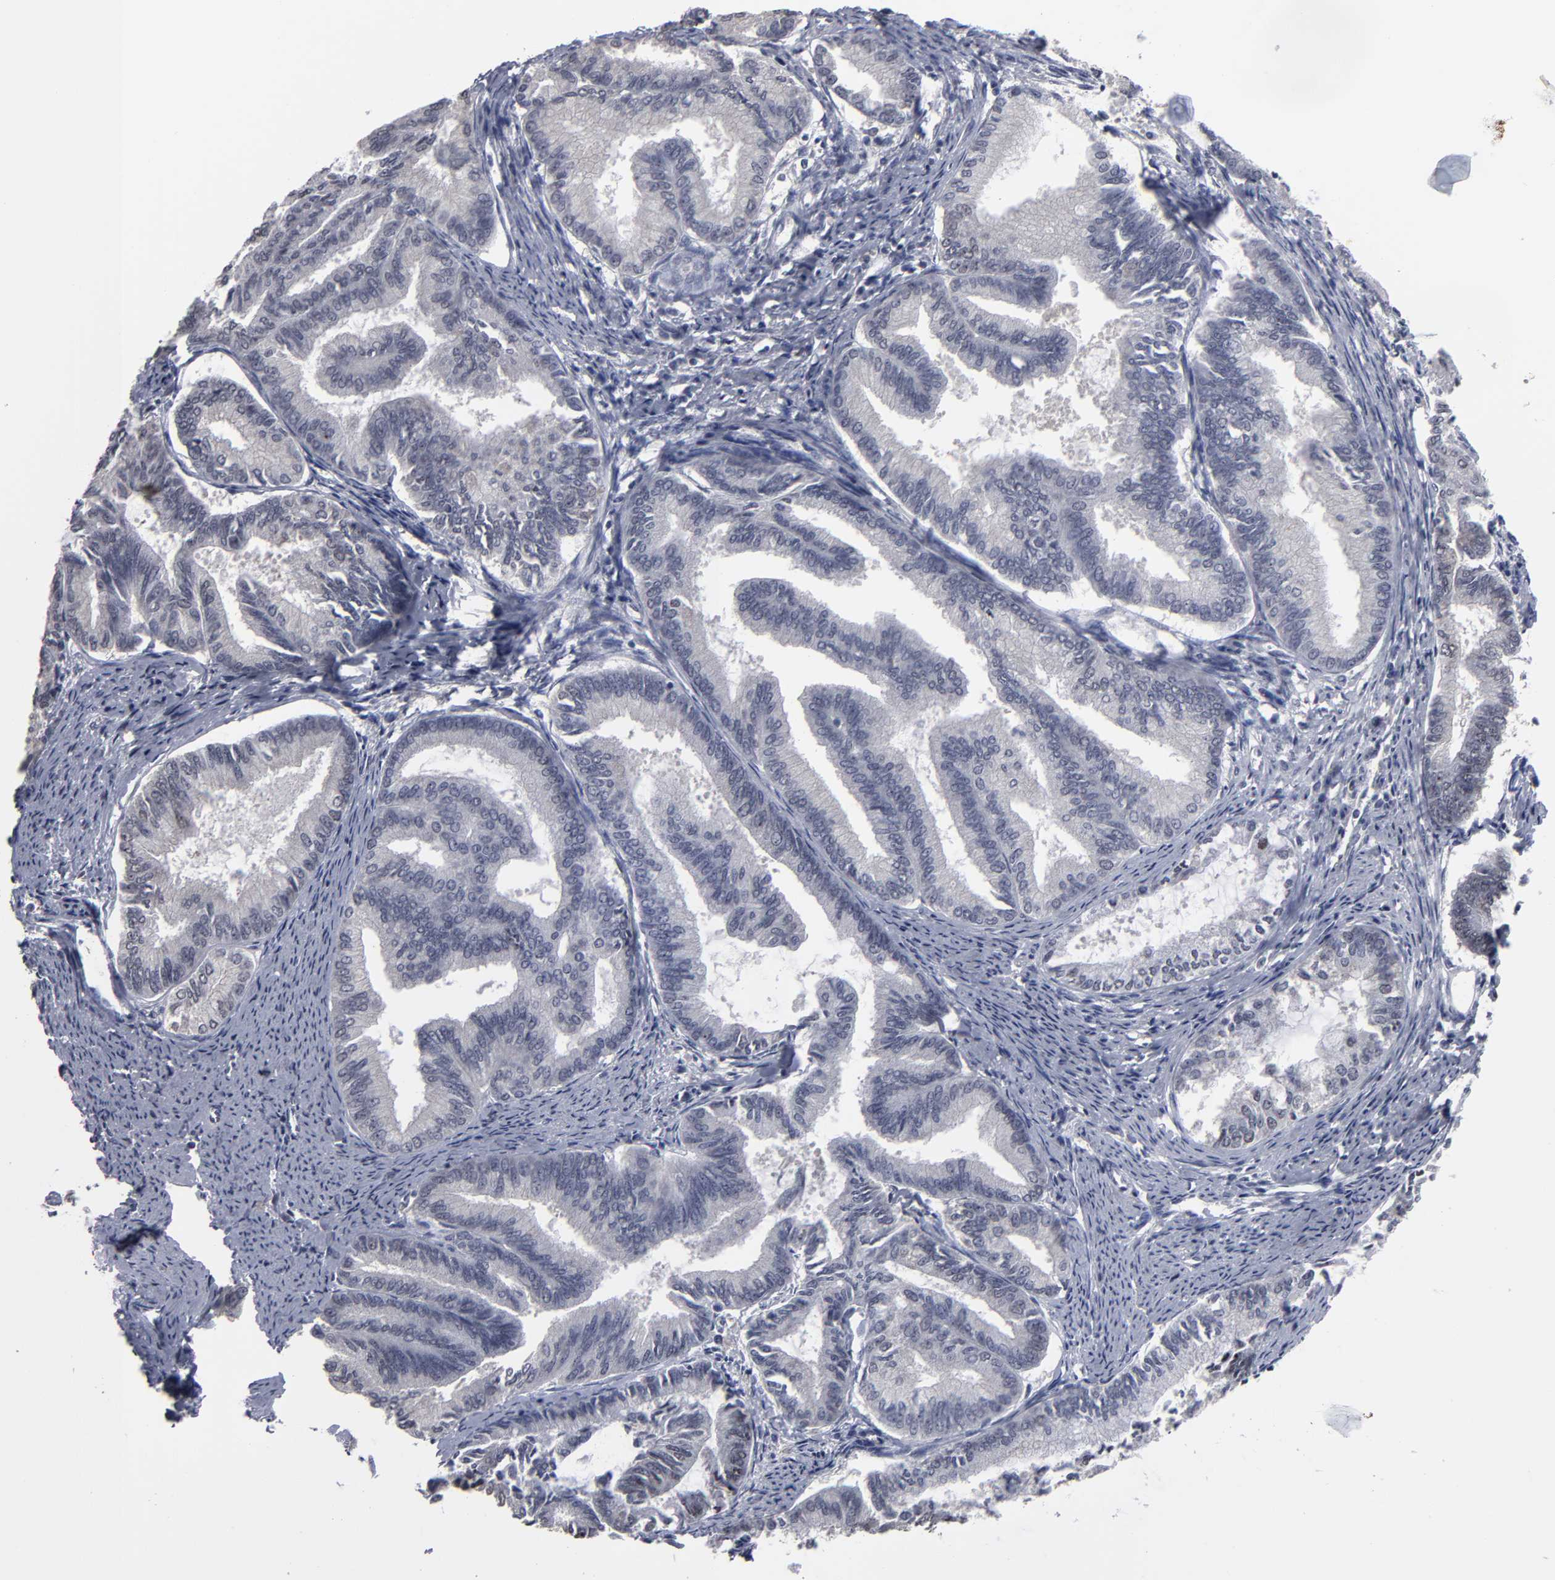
{"staining": {"intensity": "negative", "quantity": "none", "location": "none"}, "tissue": "endometrial cancer", "cell_type": "Tumor cells", "image_type": "cancer", "snomed": [{"axis": "morphology", "description": "Adenocarcinoma, NOS"}, {"axis": "topography", "description": "Endometrium"}], "caption": "The micrograph shows no staining of tumor cells in endometrial adenocarcinoma.", "gene": "SSRP1", "patient": {"sex": "female", "age": 86}}